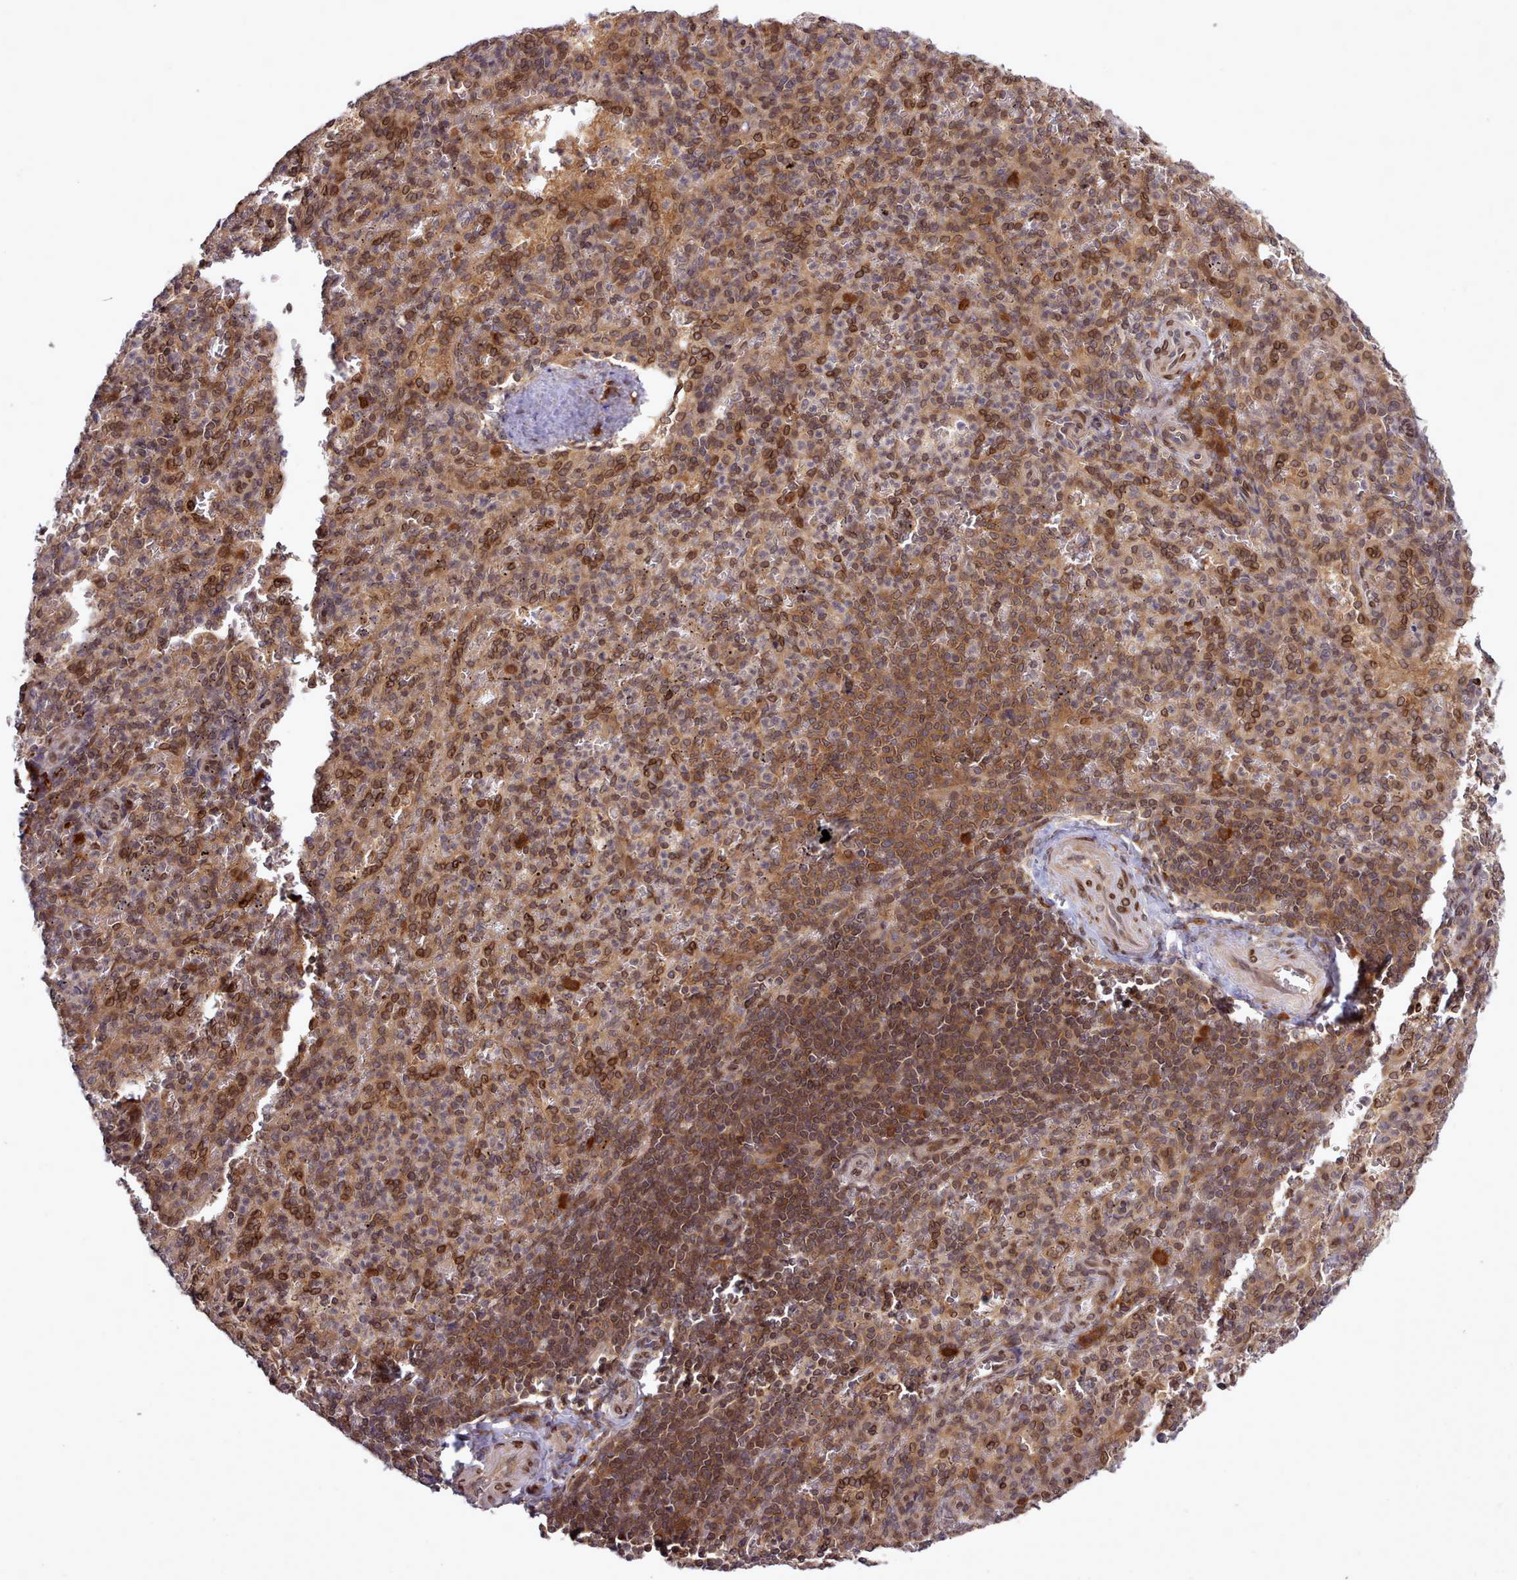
{"staining": {"intensity": "strong", "quantity": "25%-75%", "location": "cytoplasmic/membranous,nuclear"}, "tissue": "spleen", "cell_type": "Cells in red pulp", "image_type": "normal", "snomed": [{"axis": "morphology", "description": "Normal tissue, NOS"}, {"axis": "topography", "description": "Spleen"}], "caption": "Protein positivity by immunohistochemistry (IHC) exhibits strong cytoplasmic/membranous,nuclear staining in approximately 25%-75% of cells in red pulp in benign spleen.", "gene": "UBE2G1", "patient": {"sex": "female", "age": 21}}